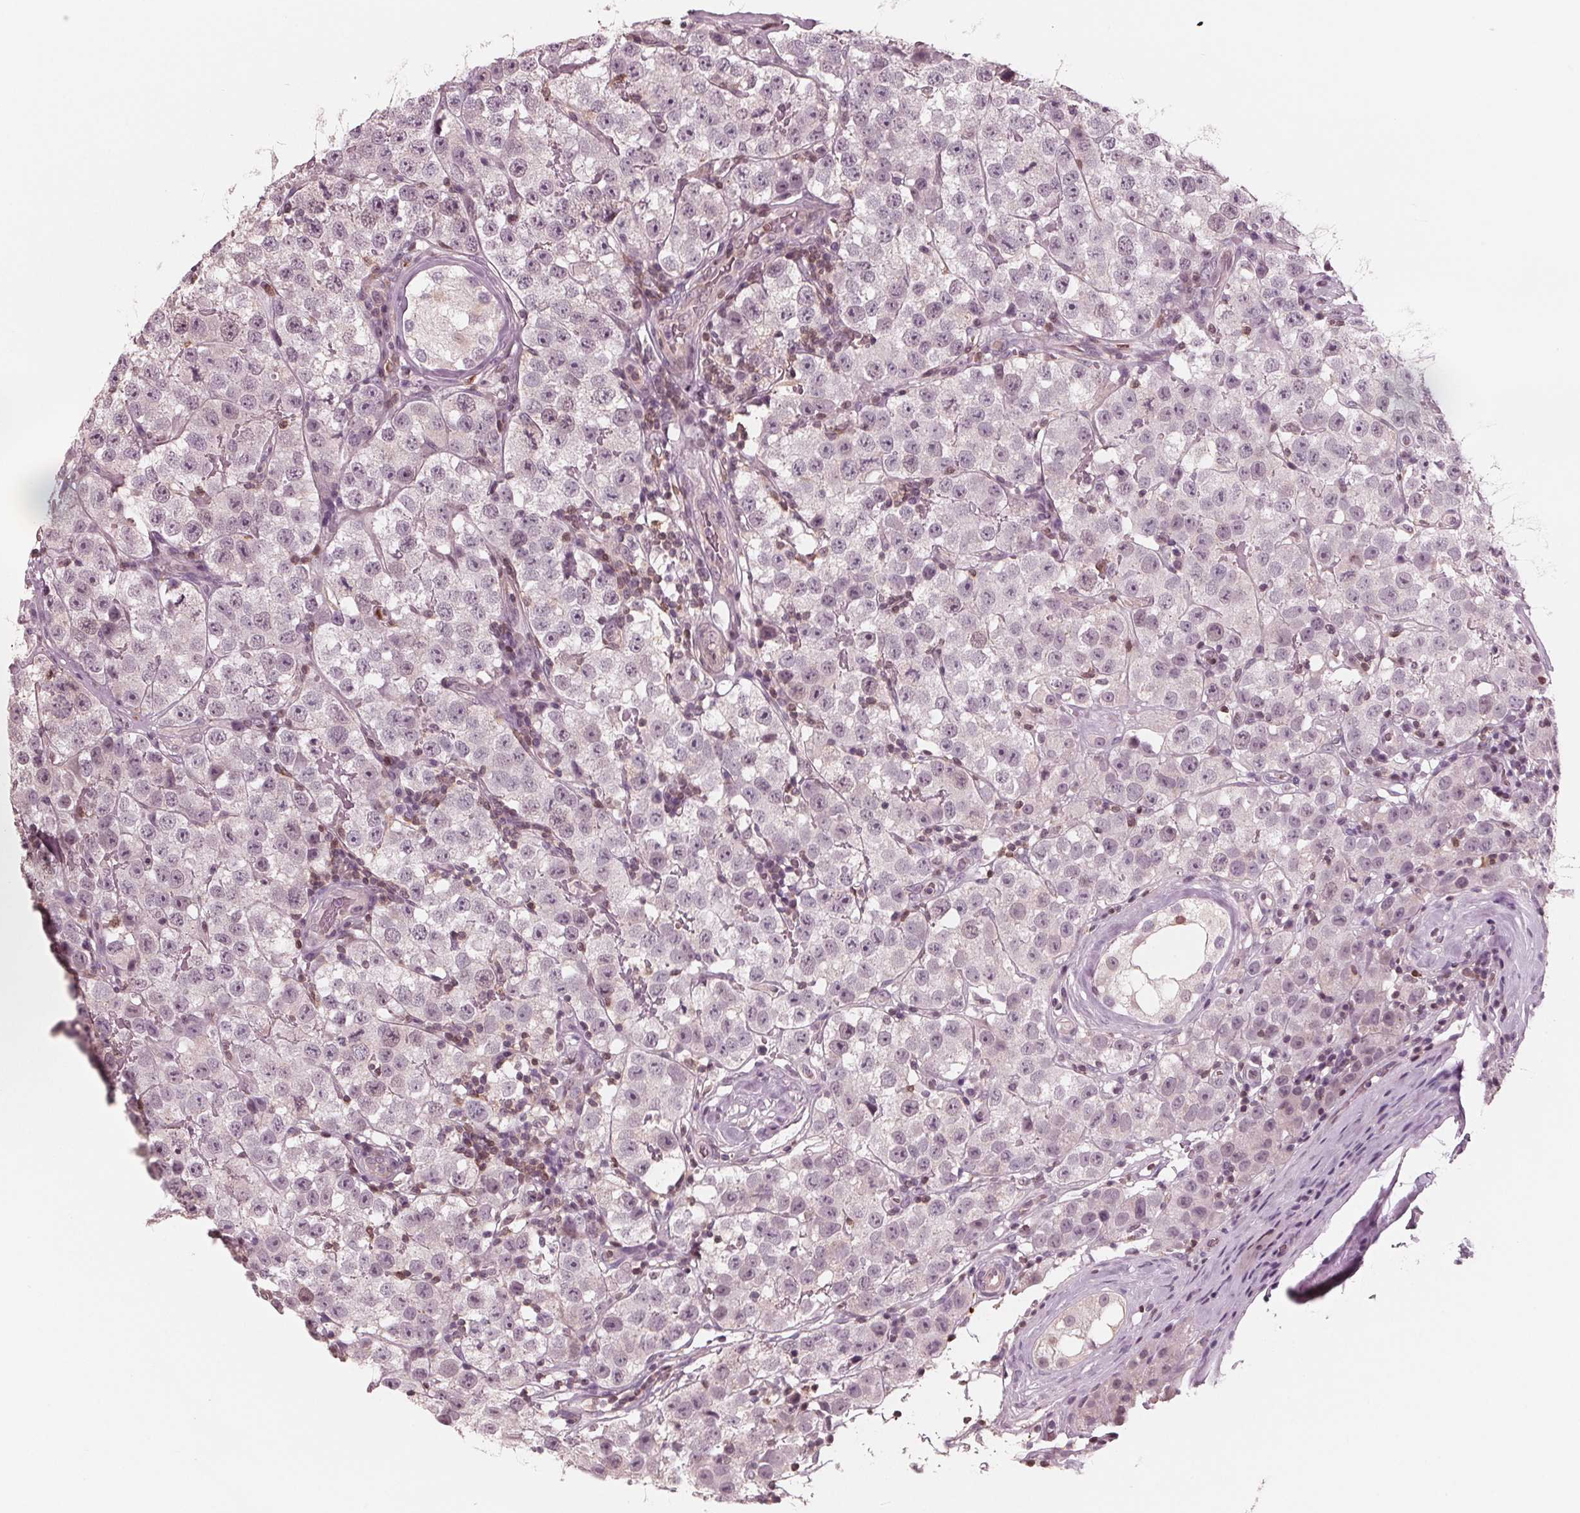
{"staining": {"intensity": "negative", "quantity": "none", "location": "none"}, "tissue": "testis cancer", "cell_type": "Tumor cells", "image_type": "cancer", "snomed": [{"axis": "morphology", "description": "Seminoma, NOS"}, {"axis": "topography", "description": "Testis"}], "caption": "This is an IHC micrograph of human seminoma (testis). There is no positivity in tumor cells.", "gene": "ING3", "patient": {"sex": "male", "age": 34}}